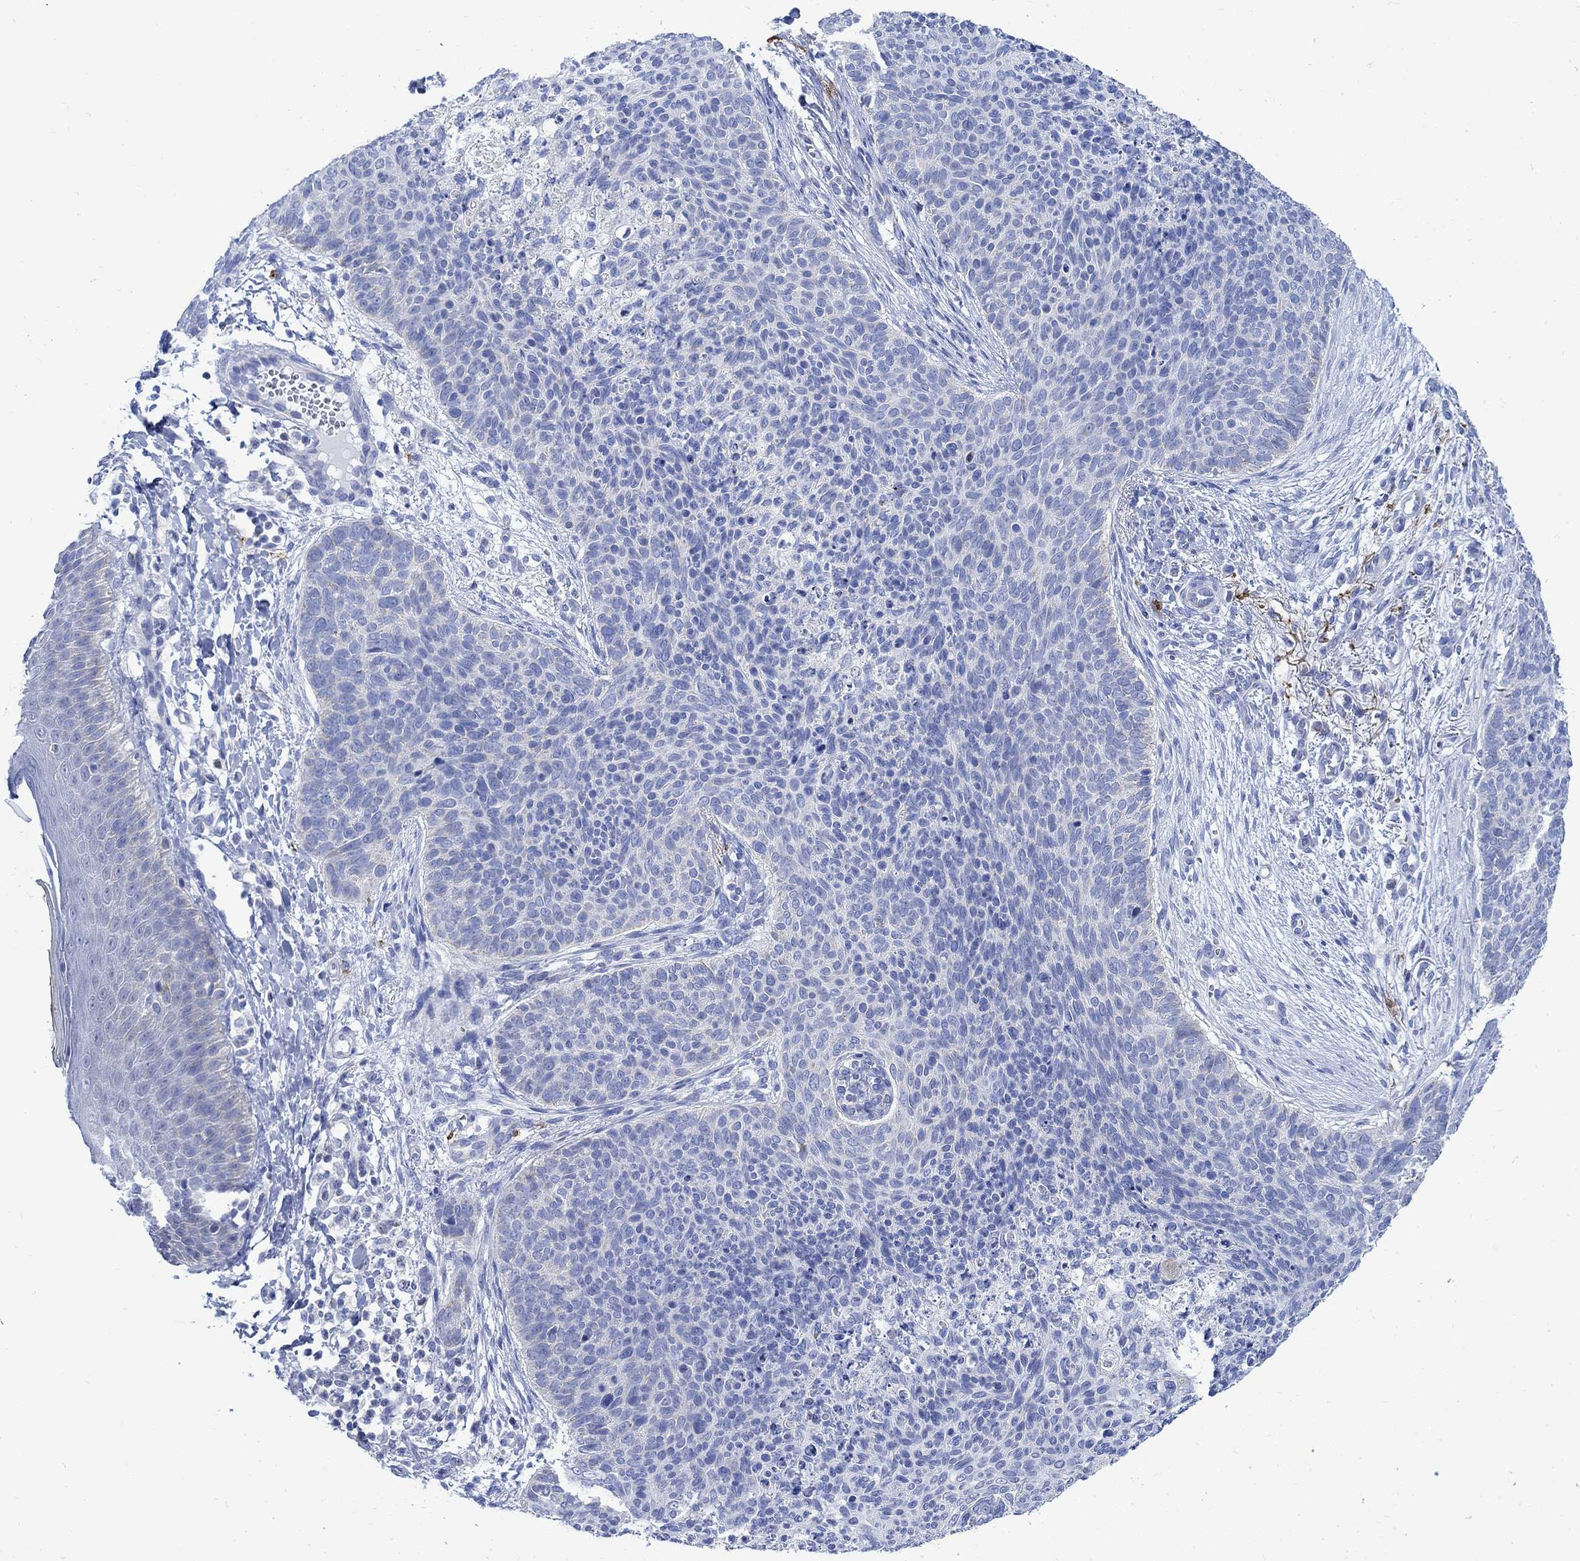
{"staining": {"intensity": "negative", "quantity": "none", "location": "none"}, "tissue": "skin cancer", "cell_type": "Tumor cells", "image_type": "cancer", "snomed": [{"axis": "morphology", "description": "Basal cell carcinoma"}, {"axis": "topography", "description": "Skin"}], "caption": "A histopathology image of human skin cancer (basal cell carcinoma) is negative for staining in tumor cells. (DAB (3,3'-diaminobenzidine) immunohistochemistry with hematoxylin counter stain).", "gene": "CPLX2", "patient": {"sex": "male", "age": 64}}